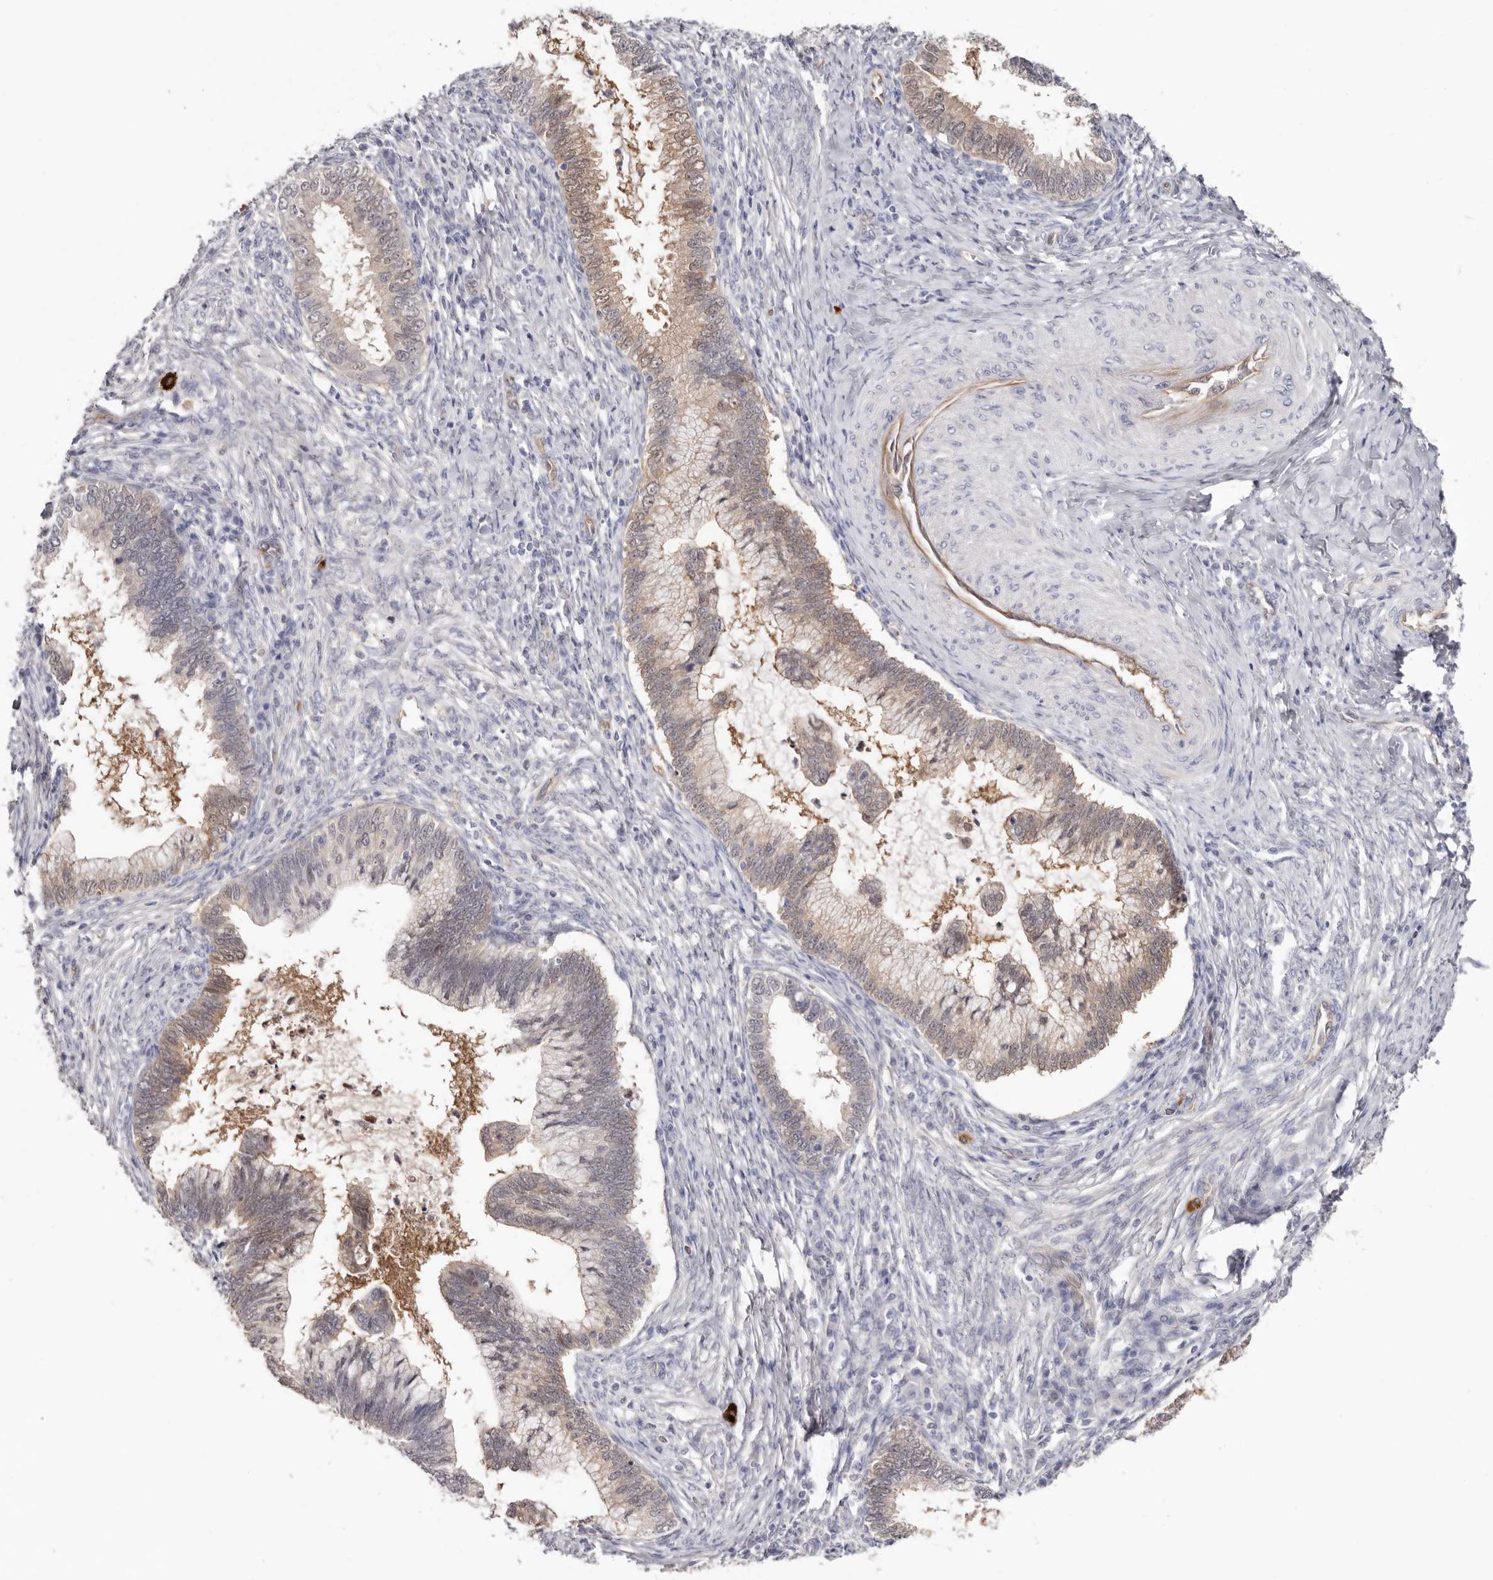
{"staining": {"intensity": "weak", "quantity": "25%-75%", "location": "cytoplasmic/membranous,nuclear"}, "tissue": "cervical cancer", "cell_type": "Tumor cells", "image_type": "cancer", "snomed": [{"axis": "morphology", "description": "Adenocarcinoma, NOS"}, {"axis": "topography", "description": "Cervix"}], "caption": "Cervical adenocarcinoma stained for a protein (brown) demonstrates weak cytoplasmic/membranous and nuclear positive staining in about 25%-75% of tumor cells.", "gene": "PKDCC", "patient": {"sex": "female", "age": 36}}